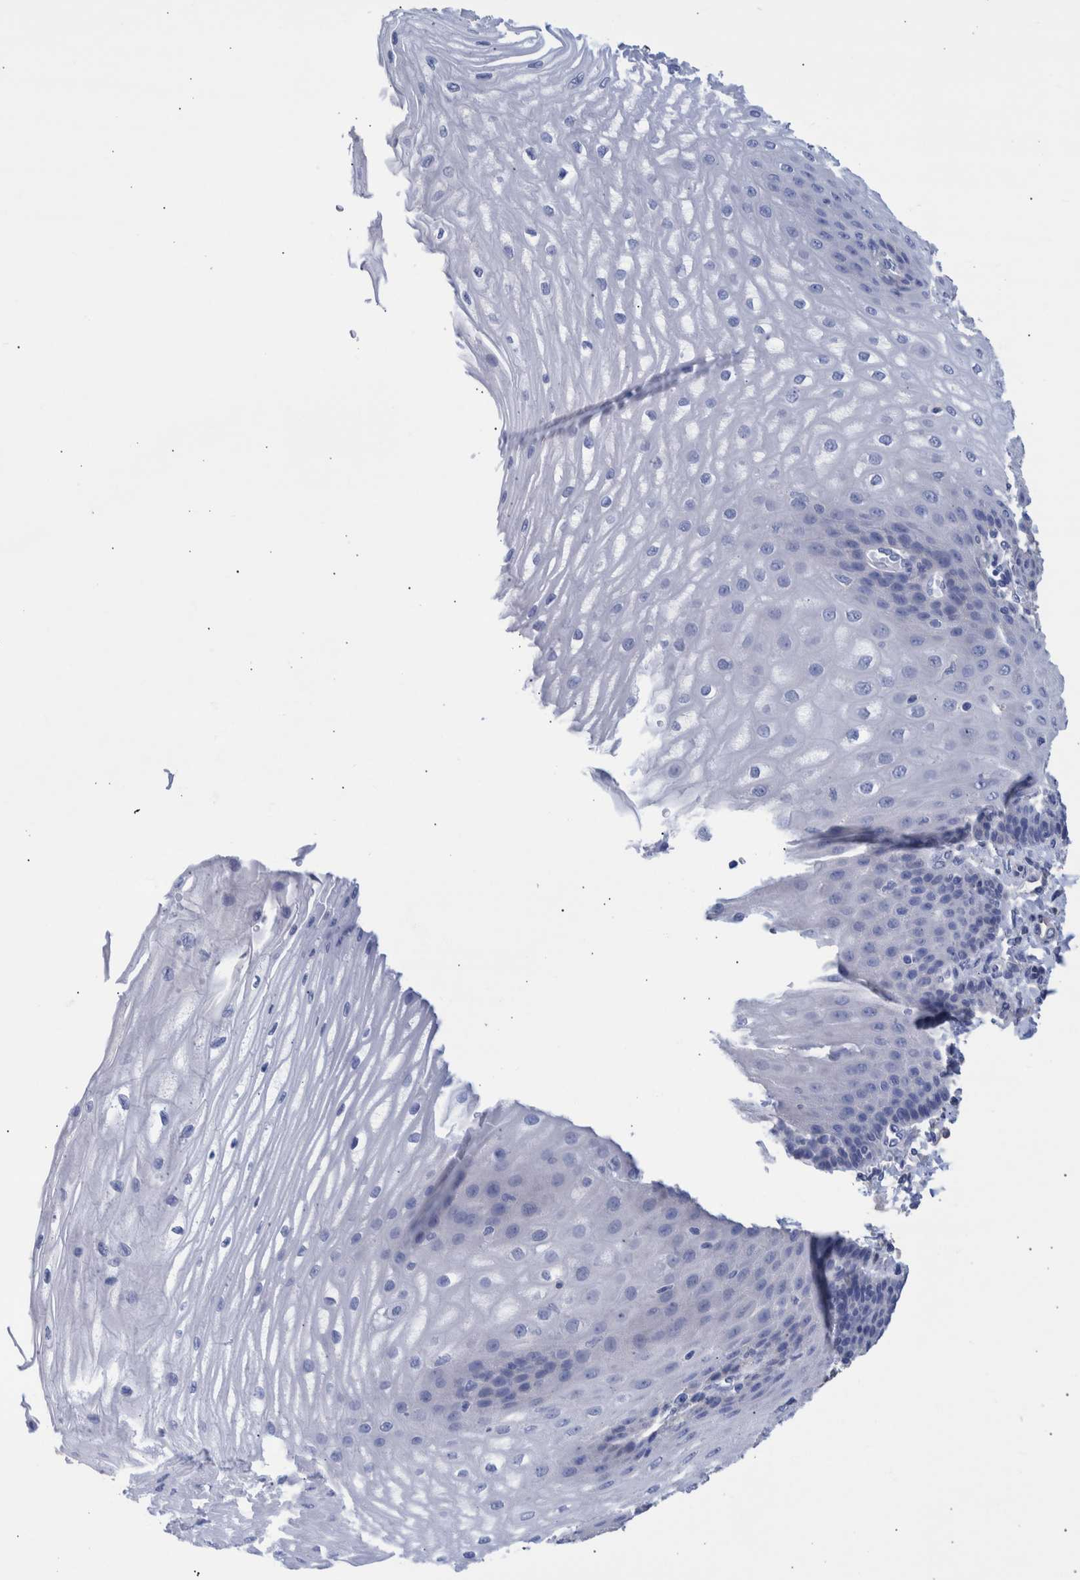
{"staining": {"intensity": "negative", "quantity": "none", "location": "none"}, "tissue": "esophagus", "cell_type": "Squamous epithelial cells", "image_type": "normal", "snomed": [{"axis": "morphology", "description": "Normal tissue, NOS"}, {"axis": "topography", "description": "Esophagus"}], "caption": "Protein analysis of normal esophagus reveals no significant staining in squamous epithelial cells. (DAB (3,3'-diaminobenzidine) IHC visualized using brightfield microscopy, high magnification).", "gene": "PPP3CC", "patient": {"sex": "male", "age": 54}}